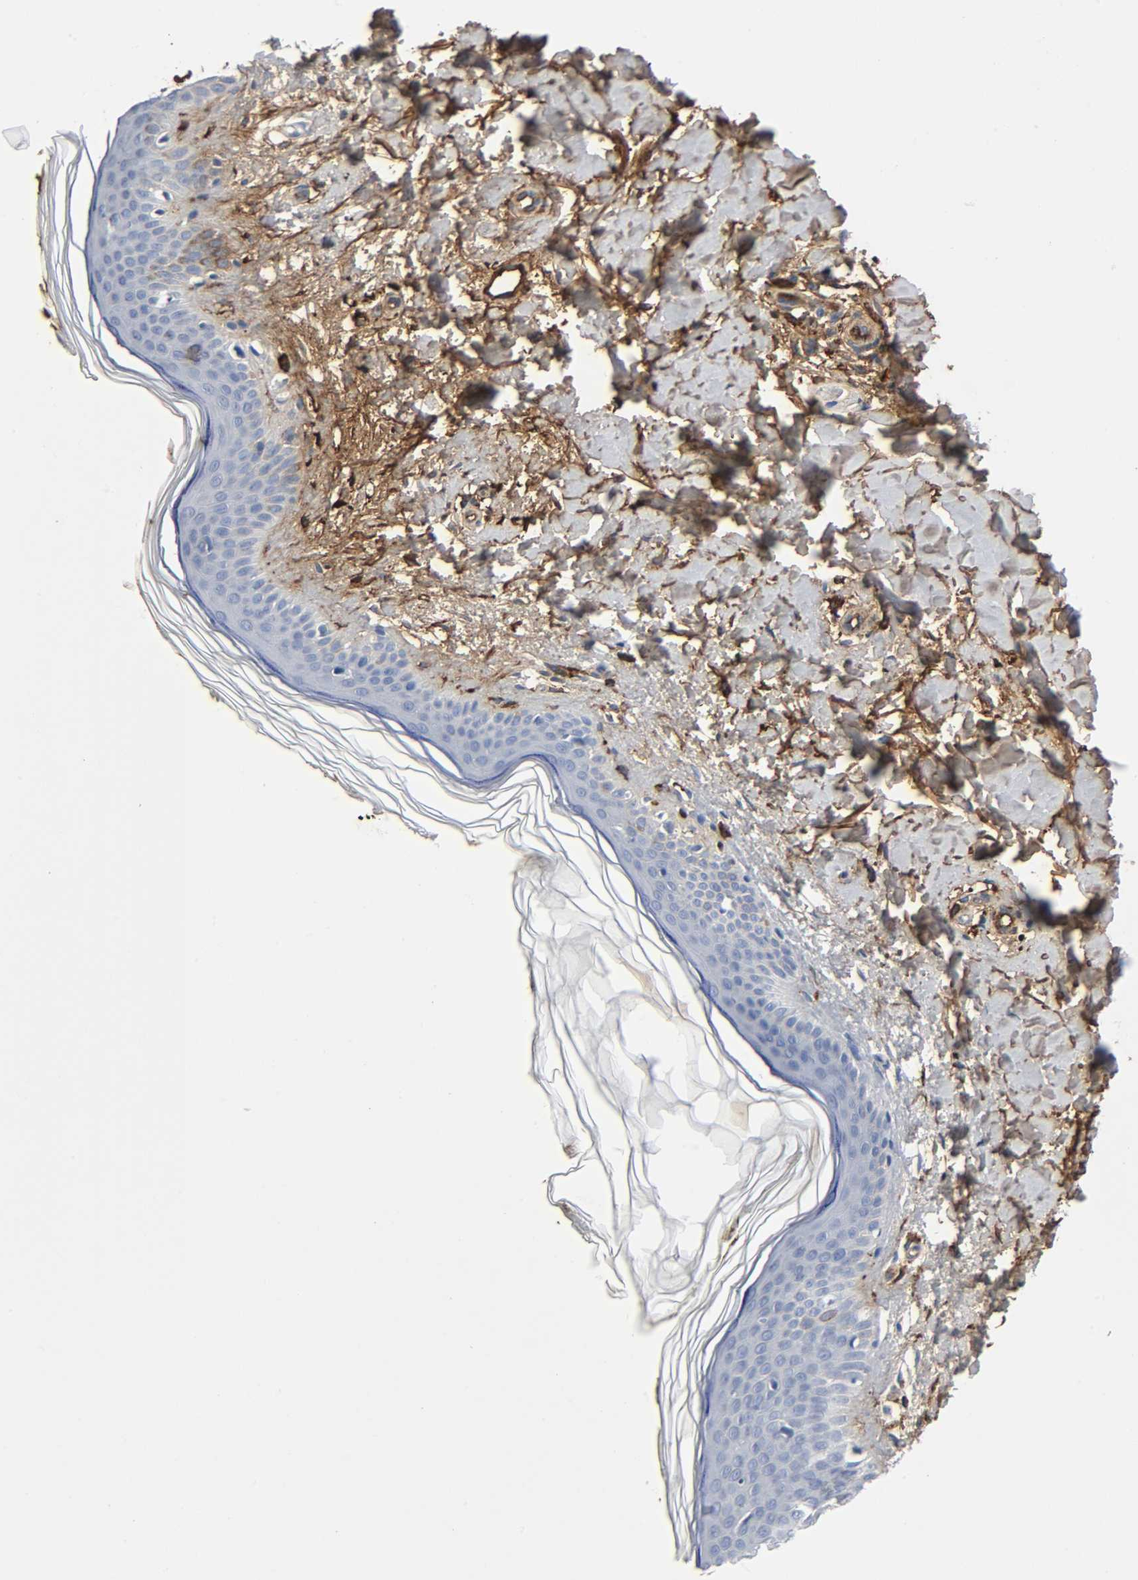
{"staining": {"intensity": "negative", "quantity": "none", "location": "none"}, "tissue": "skin", "cell_type": "Fibroblasts", "image_type": "normal", "snomed": [{"axis": "morphology", "description": "Normal tissue, NOS"}, {"axis": "topography", "description": "Skin"}], "caption": "Immunohistochemistry micrograph of unremarkable skin: human skin stained with DAB displays no significant protein positivity in fibroblasts.", "gene": "C3", "patient": {"sex": "female", "age": 56}}